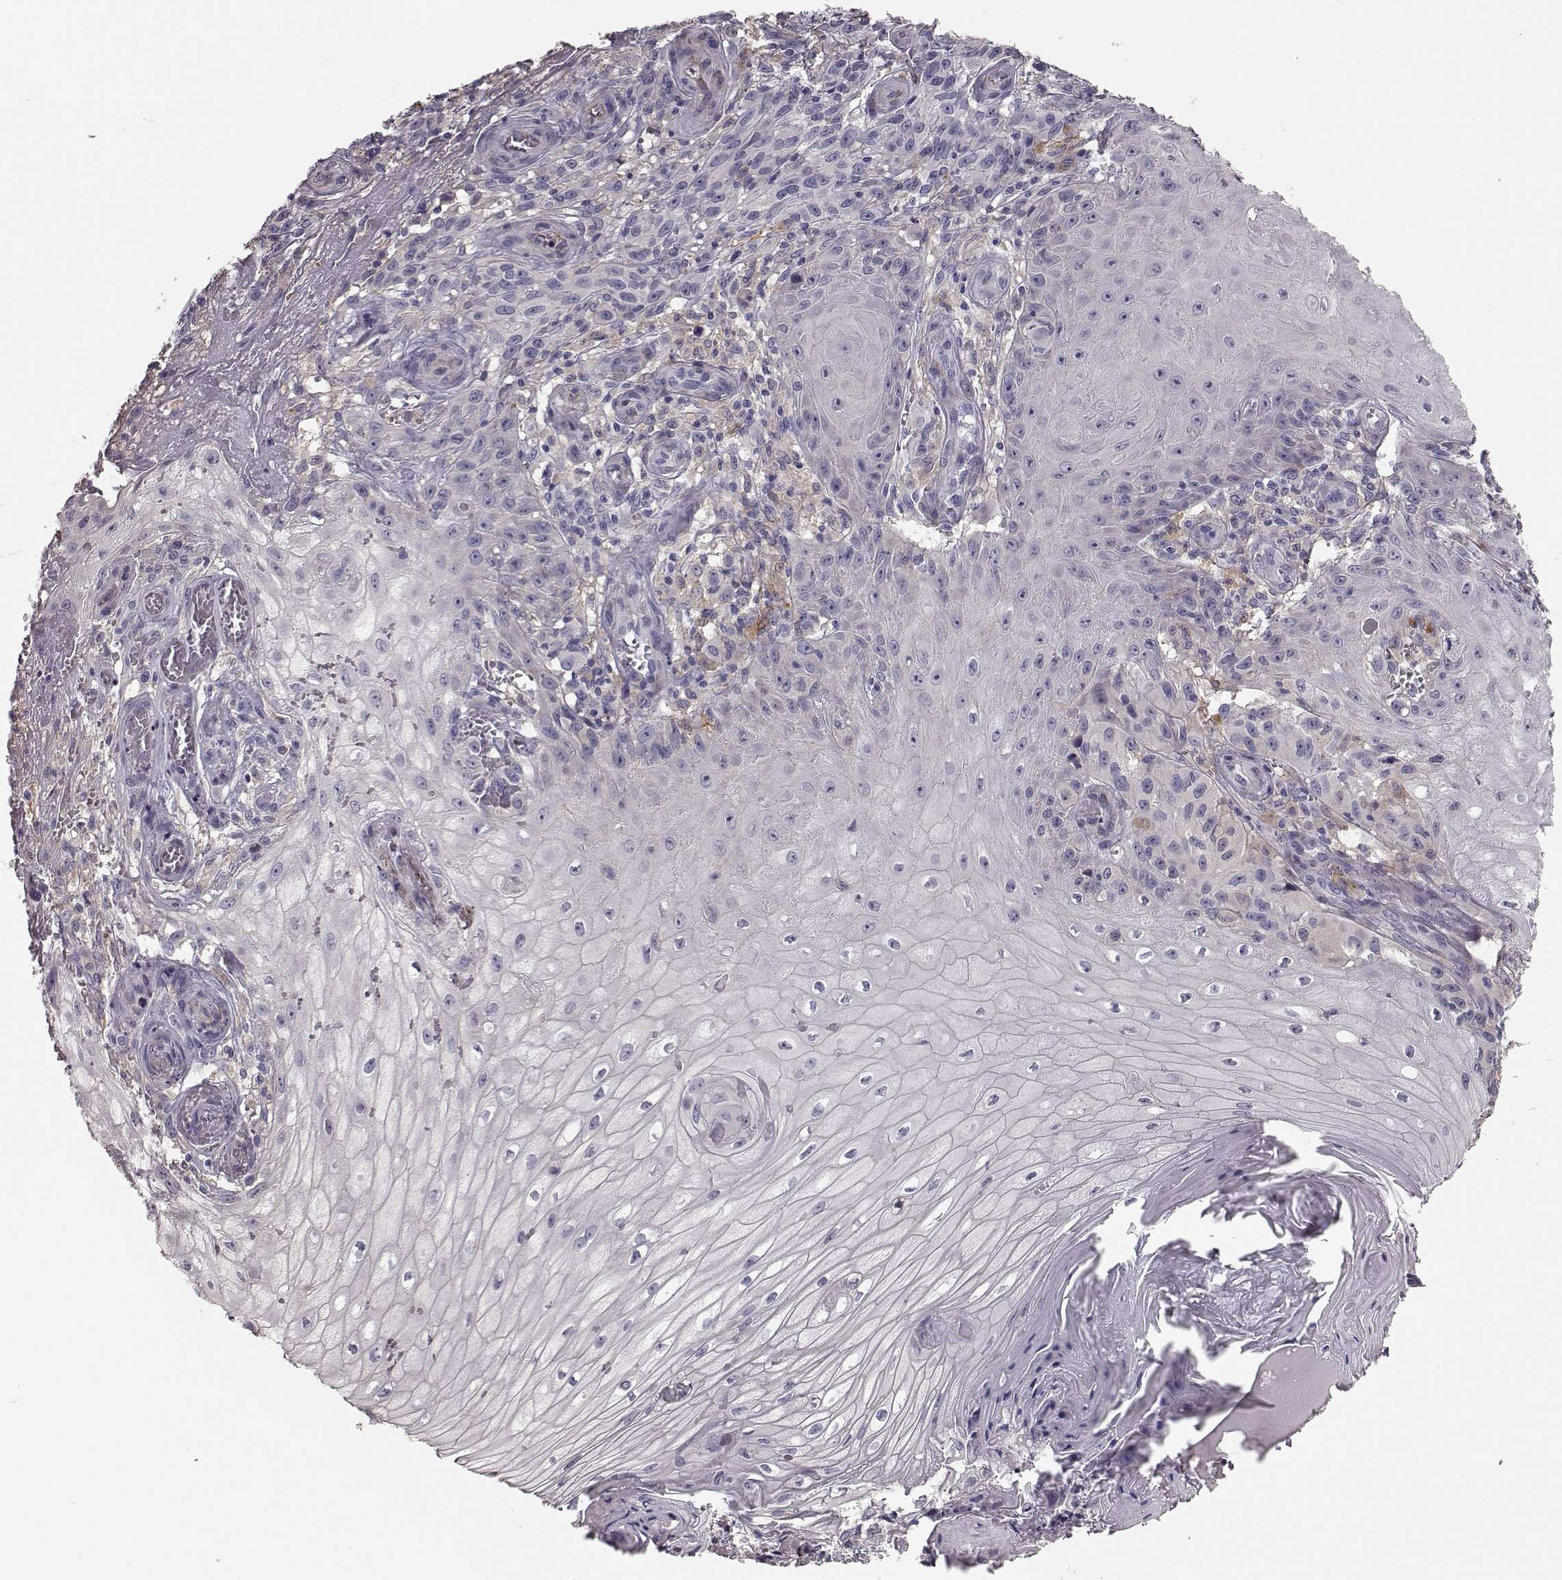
{"staining": {"intensity": "negative", "quantity": "none", "location": "none"}, "tissue": "melanoma", "cell_type": "Tumor cells", "image_type": "cancer", "snomed": [{"axis": "morphology", "description": "Malignant melanoma, NOS"}, {"axis": "topography", "description": "Skin"}], "caption": "IHC image of neoplastic tissue: human melanoma stained with DAB (3,3'-diaminobenzidine) demonstrates no significant protein staining in tumor cells.", "gene": "GPR50", "patient": {"sex": "female", "age": 53}}